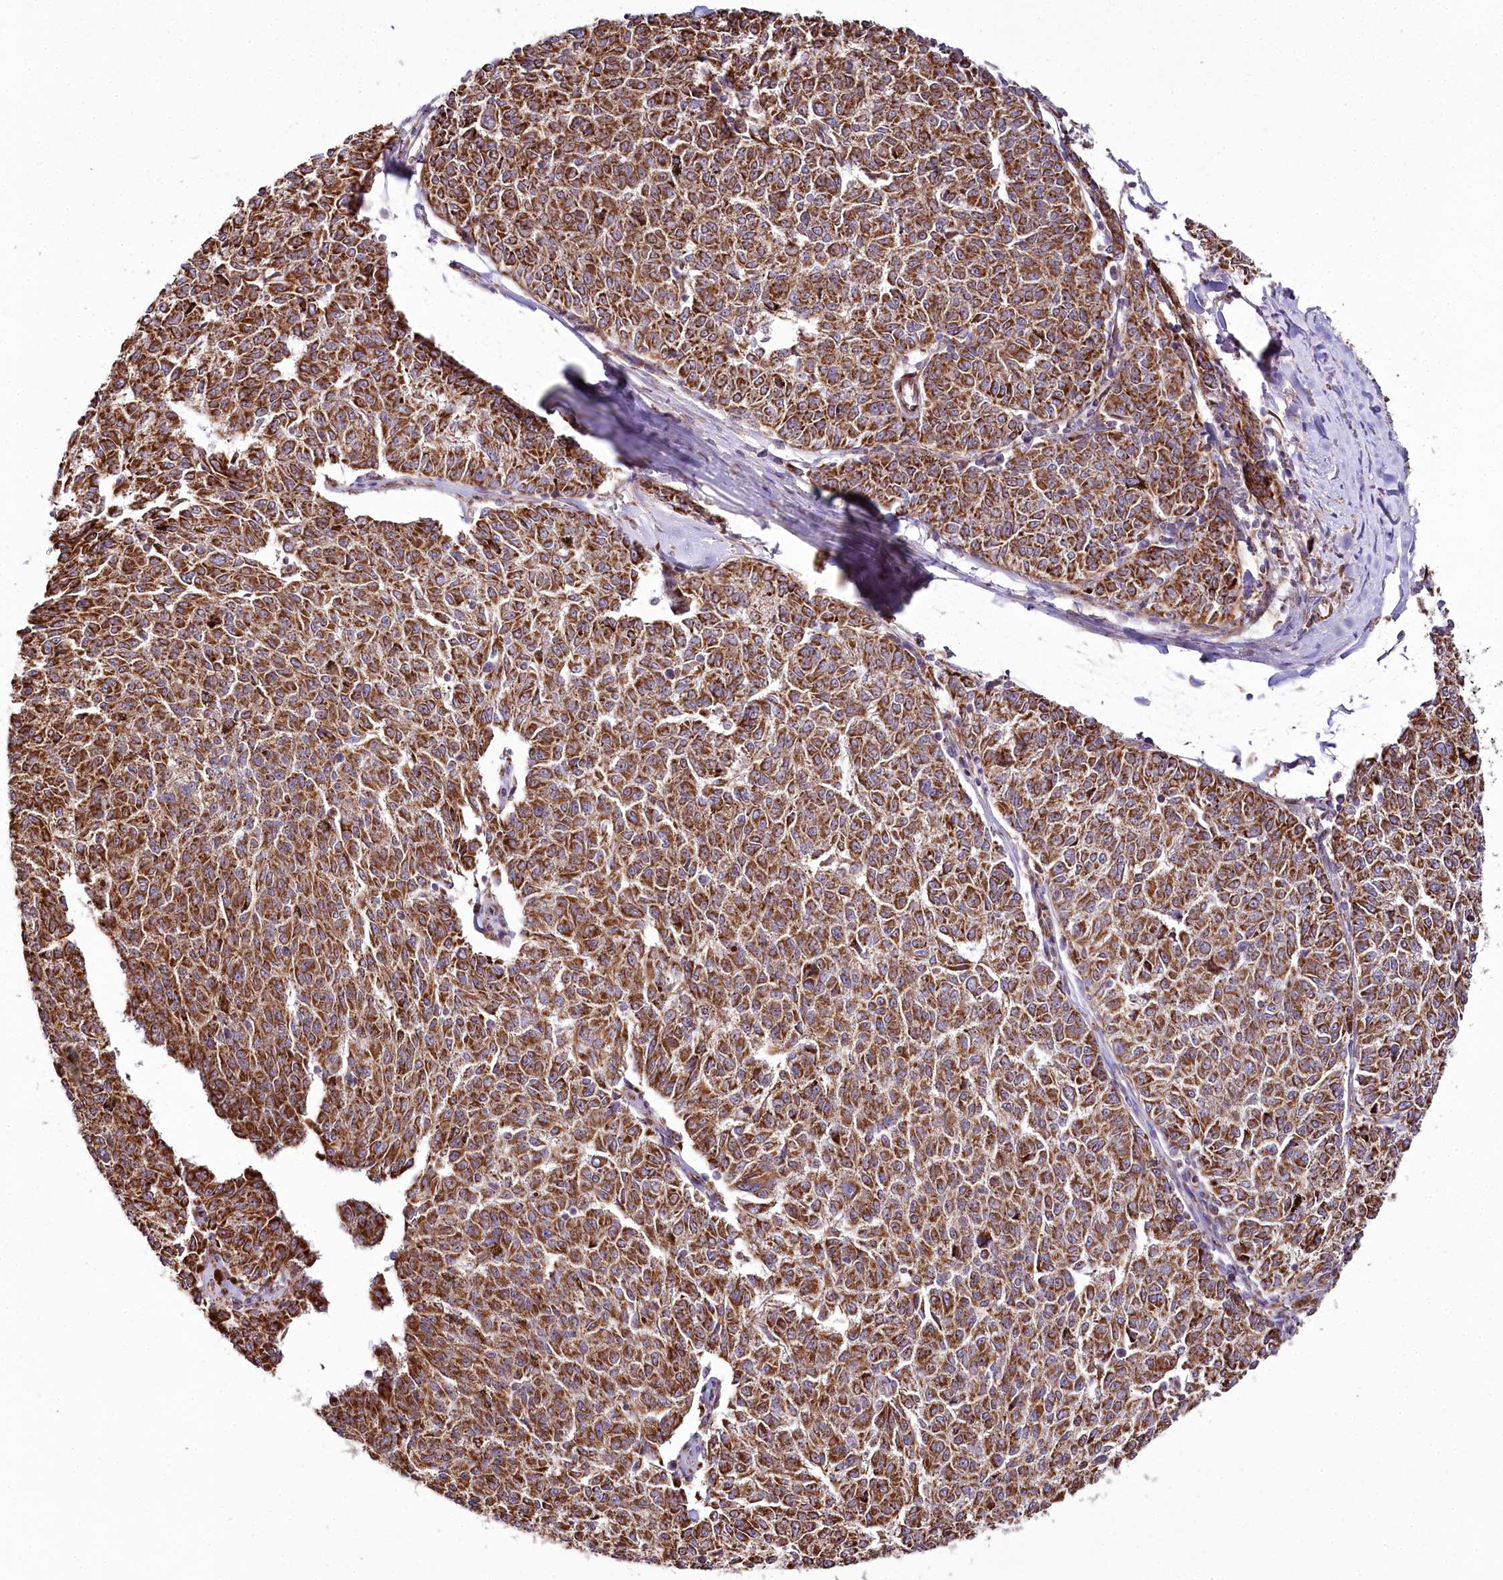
{"staining": {"intensity": "strong", "quantity": ">75%", "location": "cytoplasmic/membranous"}, "tissue": "melanoma", "cell_type": "Tumor cells", "image_type": "cancer", "snomed": [{"axis": "morphology", "description": "Malignant melanoma, NOS"}, {"axis": "topography", "description": "Skin"}], "caption": "DAB (3,3'-diaminobenzidine) immunohistochemical staining of human malignant melanoma shows strong cytoplasmic/membranous protein expression in about >75% of tumor cells.", "gene": "THUMPD3", "patient": {"sex": "female", "age": 72}}